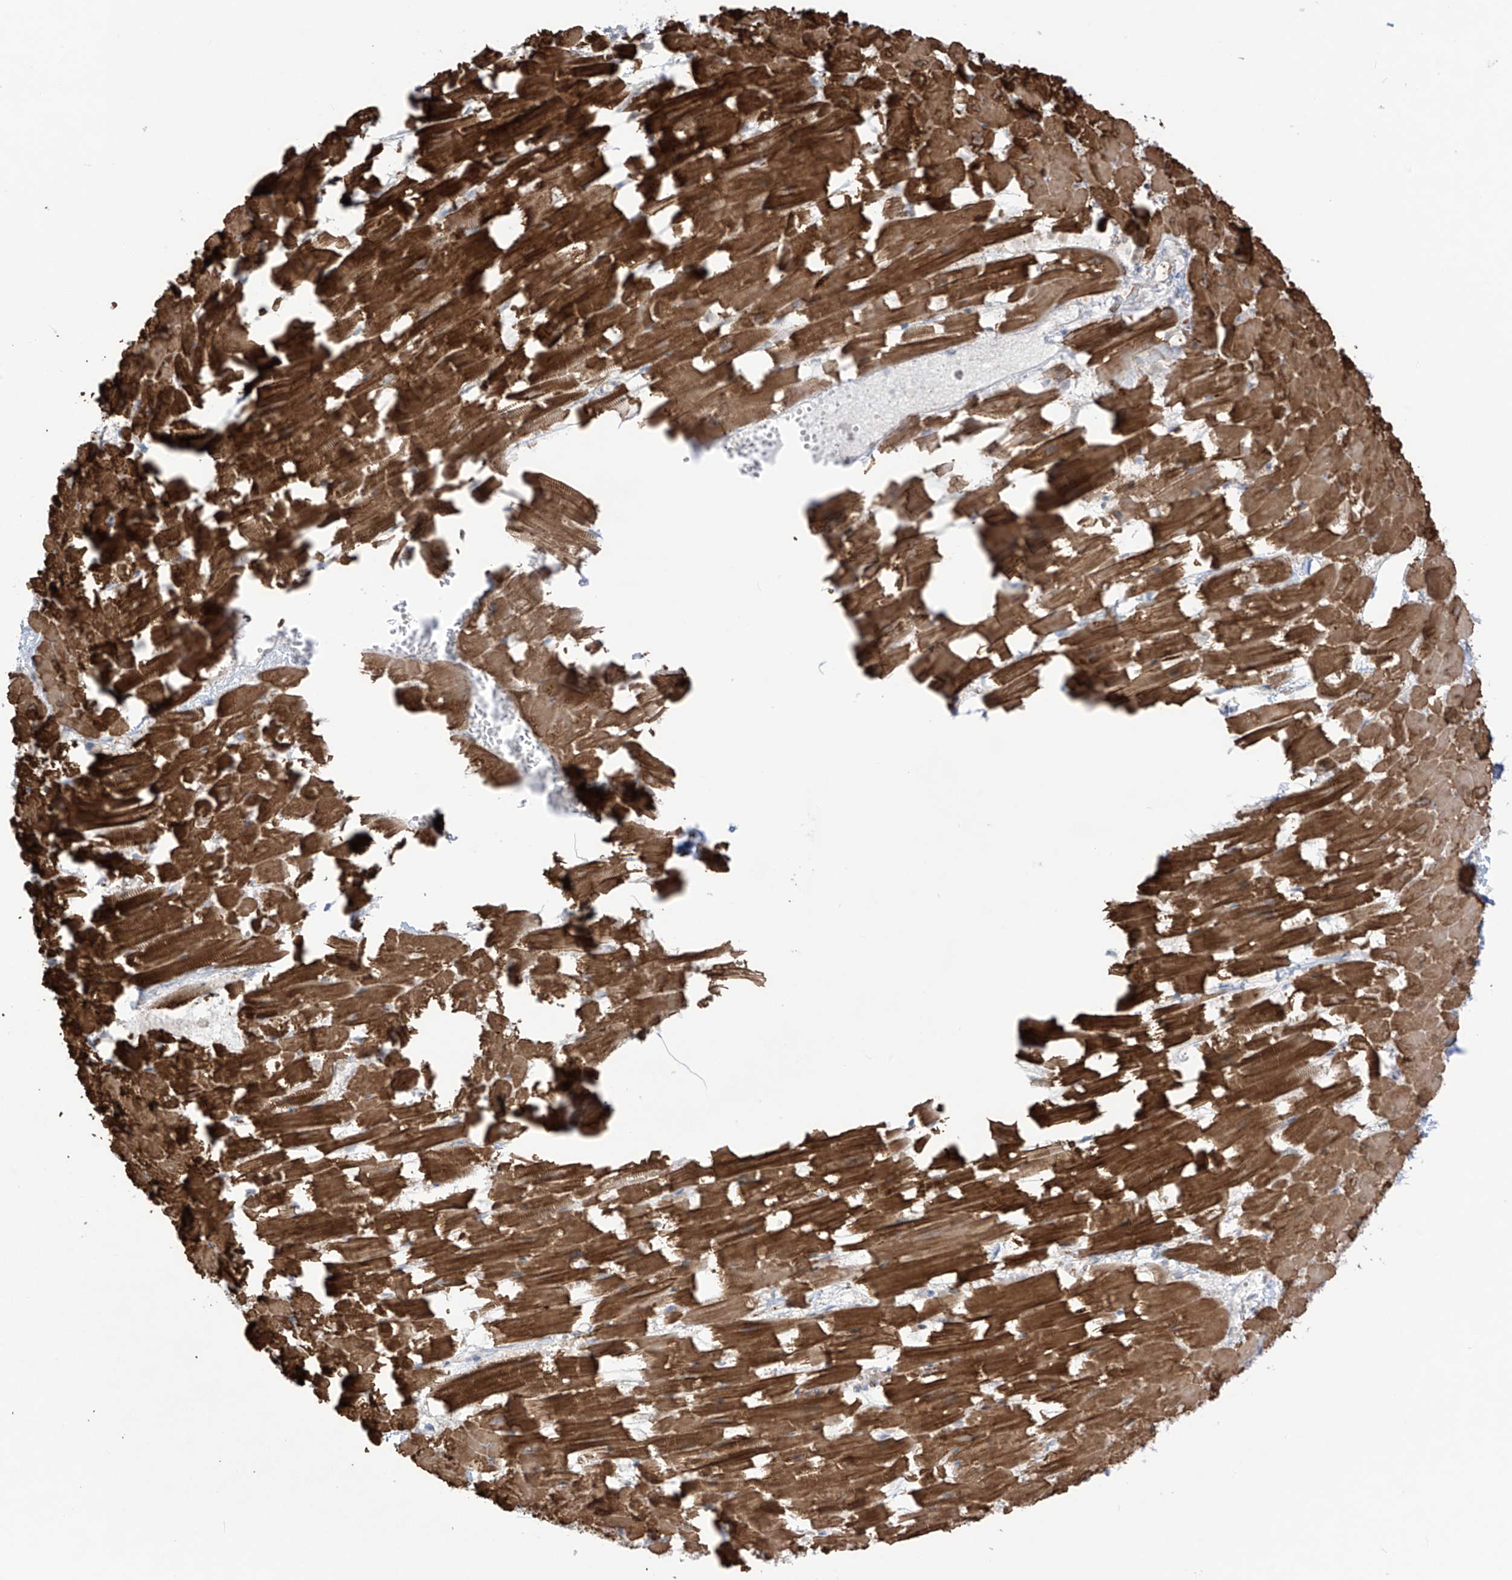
{"staining": {"intensity": "strong", "quantity": ">75%", "location": "cytoplasmic/membranous"}, "tissue": "heart muscle", "cell_type": "Cardiomyocytes", "image_type": "normal", "snomed": [{"axis": "morphology", "description": "Normal tissue, NOS"}, {"axis": "topography", "description": "Heart"}], "caption": "This image exhibits normal heart muscle stained with immunohistochemistry (IHC) to label a protein in brown. The cytoplasmic/membranous of cardiomyocytes show strong positivity for the protein. Nuclei are counter-stained blue.", "gene": "TRMU", "patient": {"sex": "female", "age": 64}}